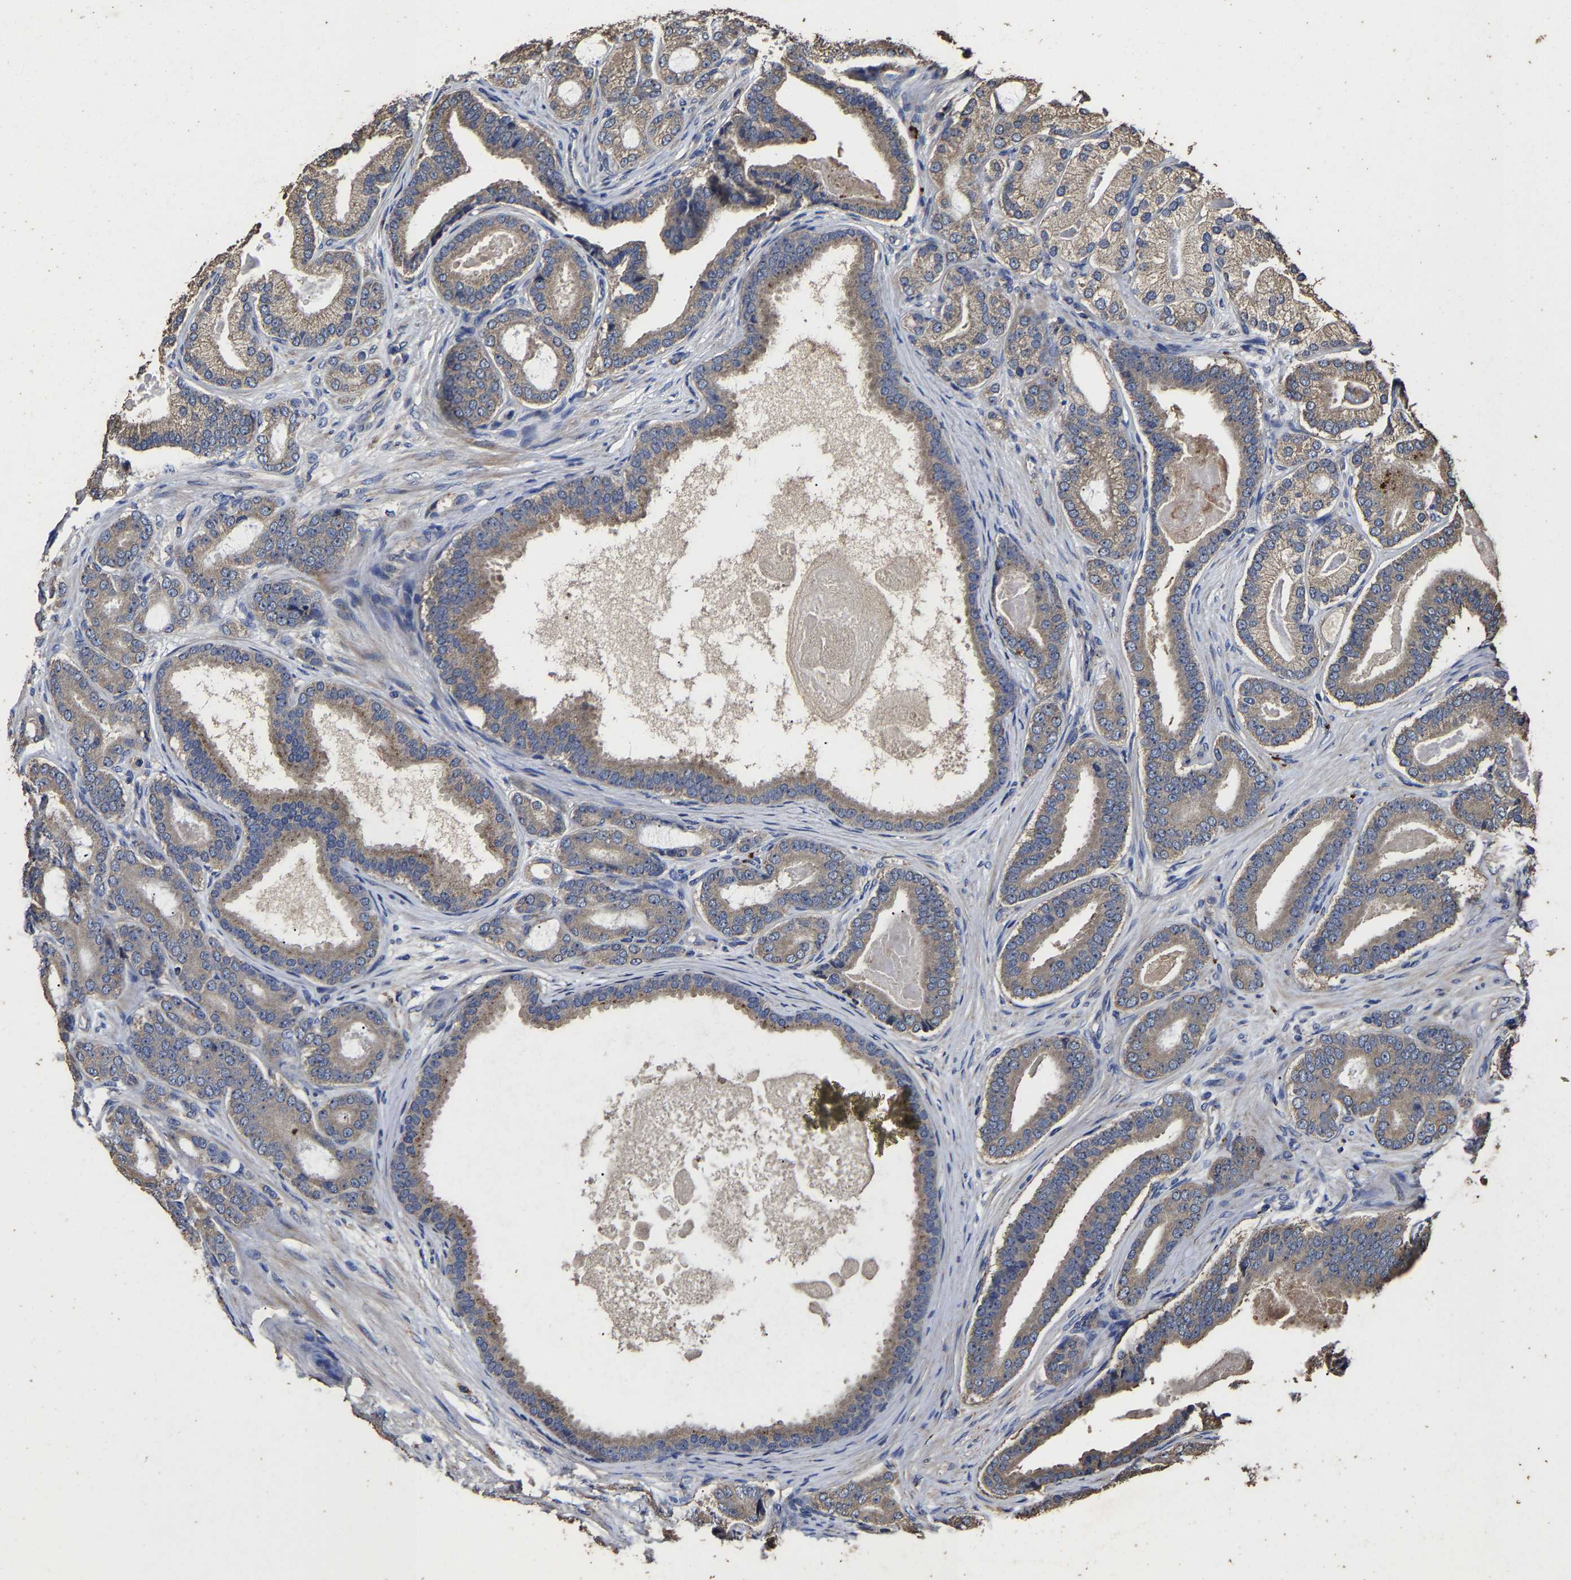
{"staining": {"intensity": "weak", "quantity": ">75%", "location": "cytoplasmic/membranous"}, "tissue": "prostate cancer", "cell_type": "Tumor cells", "image_type": "cancer", "snomed": [{"axis": "morphology", "description": "Adenocarcinoma, High grade"}, {"axis": "topography", "description": "Prostate"}], "caption": "Immunohistochemical staining of high-grade adenocarcinoma (prostate) reveals low levels of weak cytoplasmic/membranous protein staining in approximately >75% of tumor cells.", "gene": "PPM1K", "patient": {"sex": "male", "age": 60}}